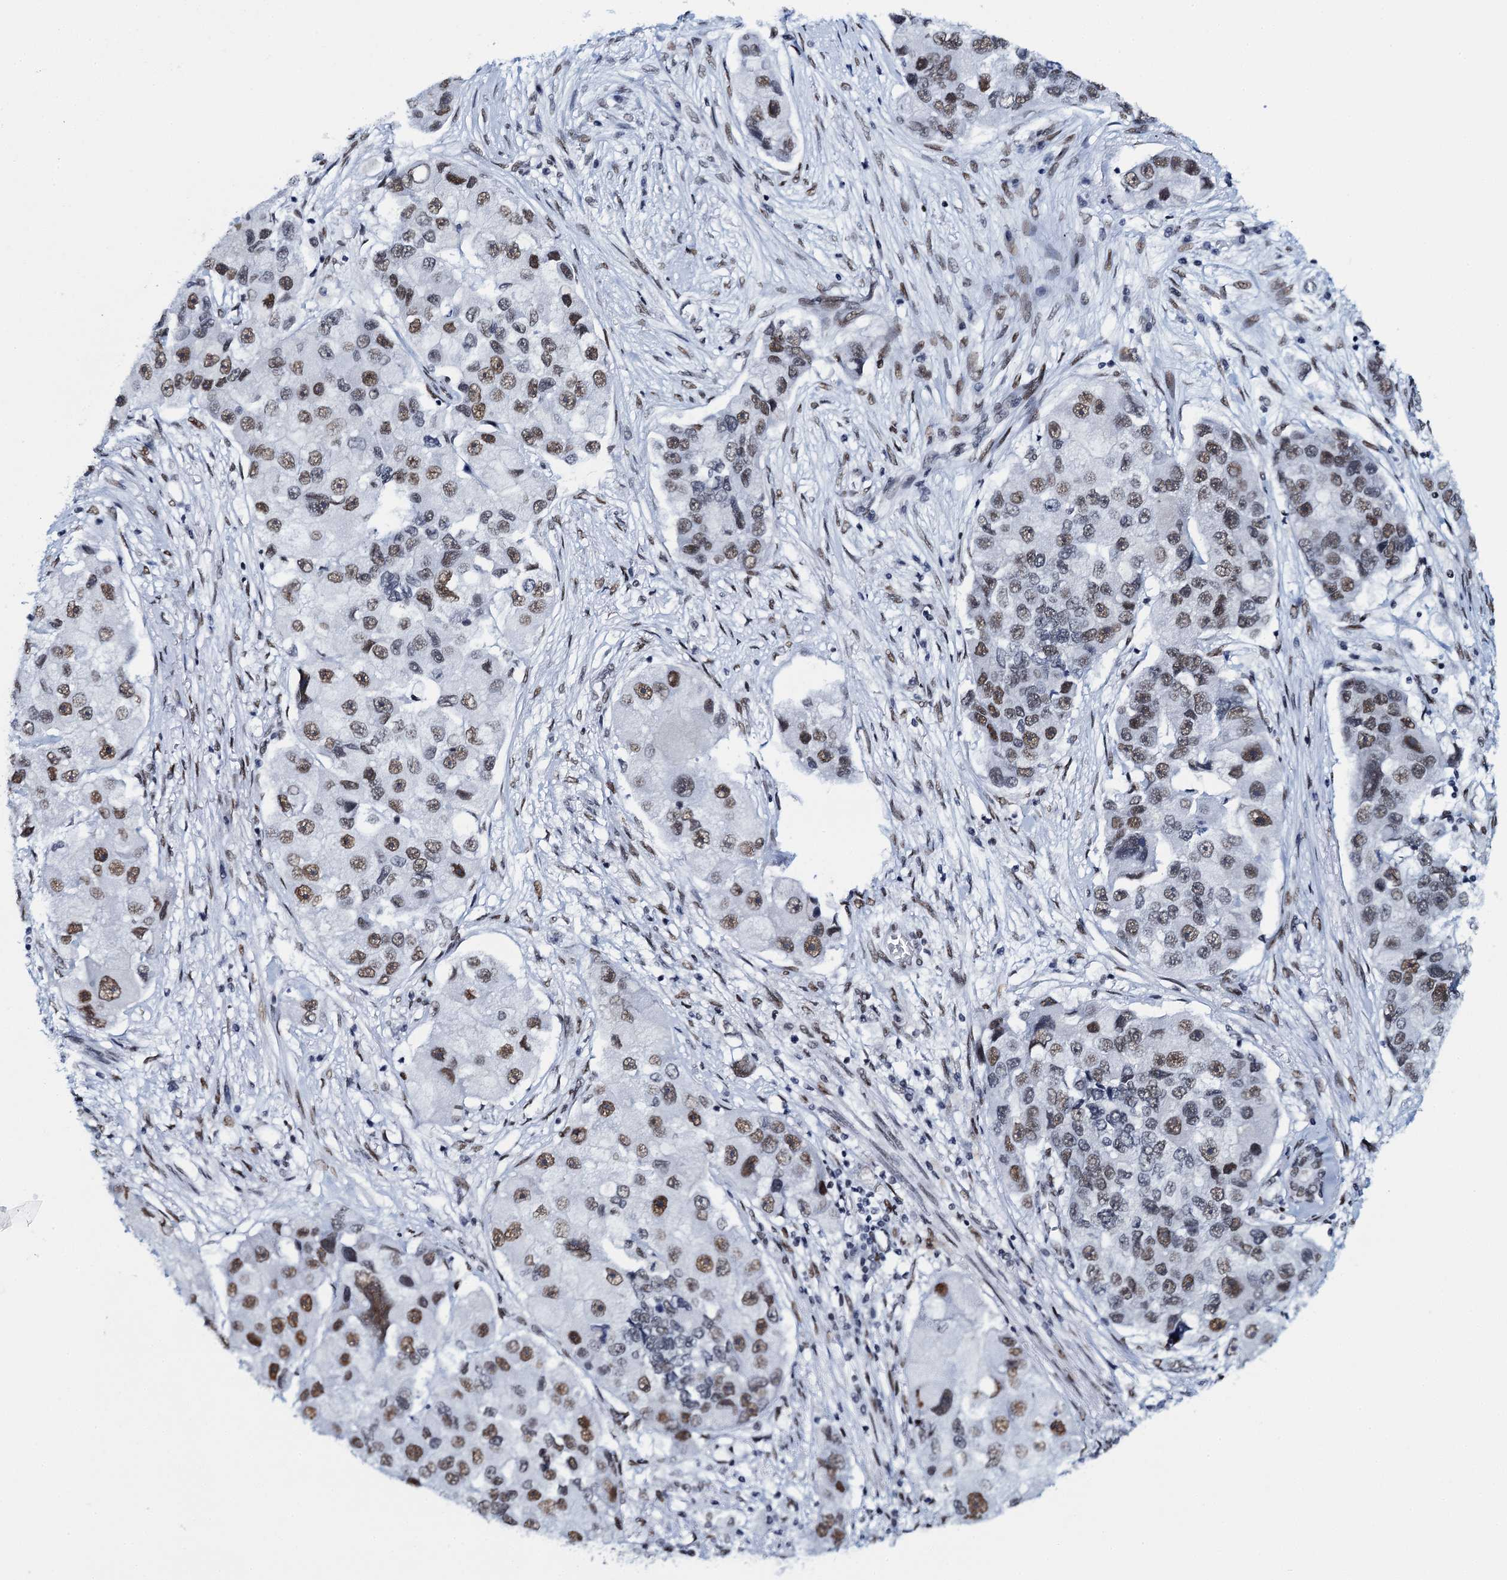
{"staining": {"intensity": "moderate", "quantity": ">75%", "location": "nuclear"}, "tissue": "lung cancer", "cell_type": "Tumor cells", "image_type": "cancer", "snomed": [{"axis": "morphology", "description": "Adenocarcinoma, NOS"}, {"axis": "topography", "description": "Lung"}], "caption": "Lung cancer stained with DAB immunohistochemistry reveals medium levels of moderate nuclear positivity in approximately >75% of tumor cells.", "gene": "HNRNPUL2", "patient": {"sex": "female", "age": 54}}